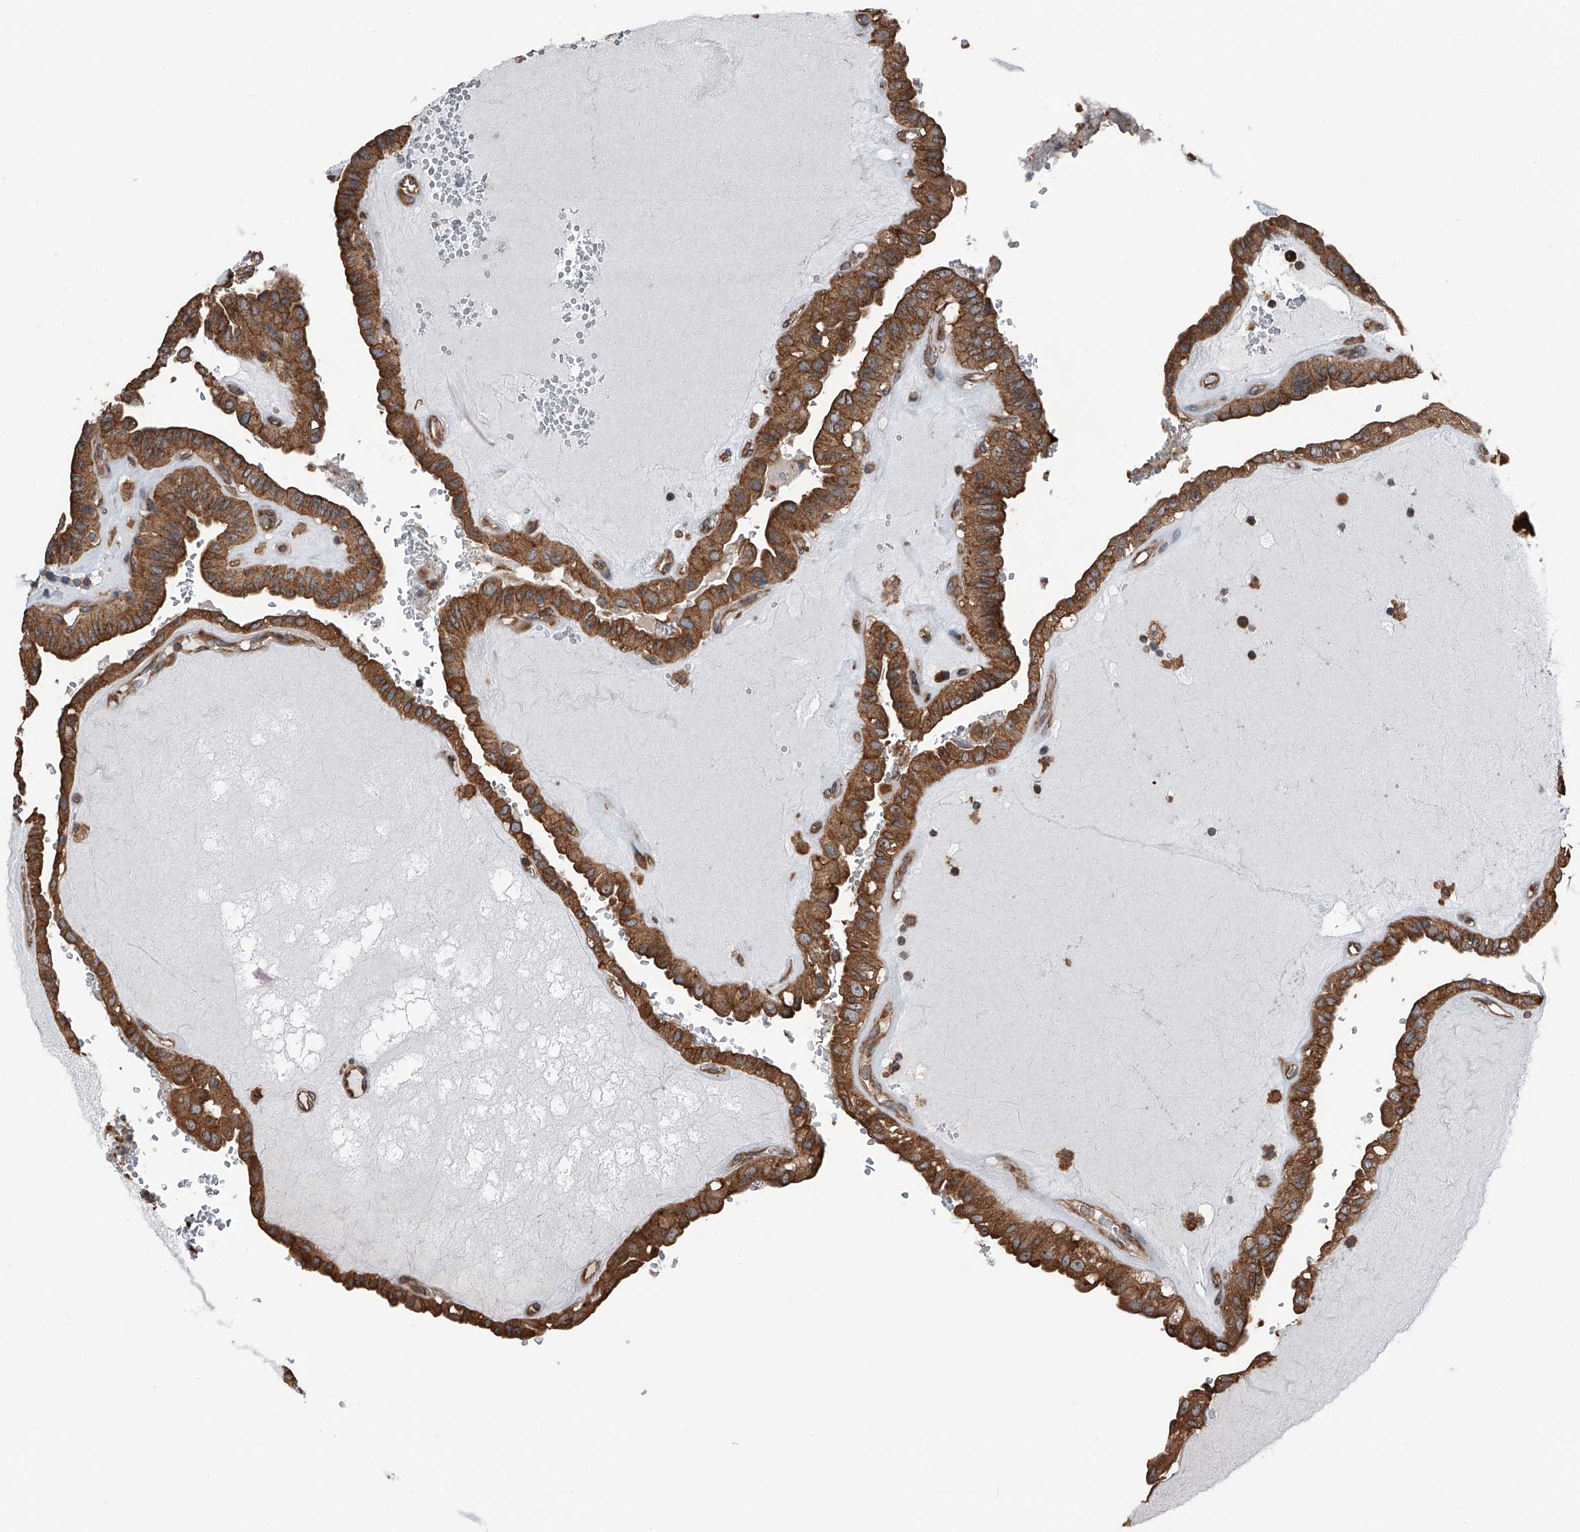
{"staining": {"intensity": "strong", "quantity": ">75%", "location": "cytoplasmic/membranous"}, "tissue": "thyroid cancer", "cell_type": "Tumor cells", "image_type": "cancer", "snomed": [{"axis": "morphology", "description": "Papillary adenocarcinoma, NOS"}, {"axis": "topography", "description": "Thyroid gland"}], "caption": "Approximately >75% of tumor cells in human thyroid cancer (papillary adenocarcinoma) display strong cytoplasmic/membranous protein staining as visualized by brown immunohistochemical staining.", "gene": "KCNJ2", "patient": {"sex": "male", "age": 77}}